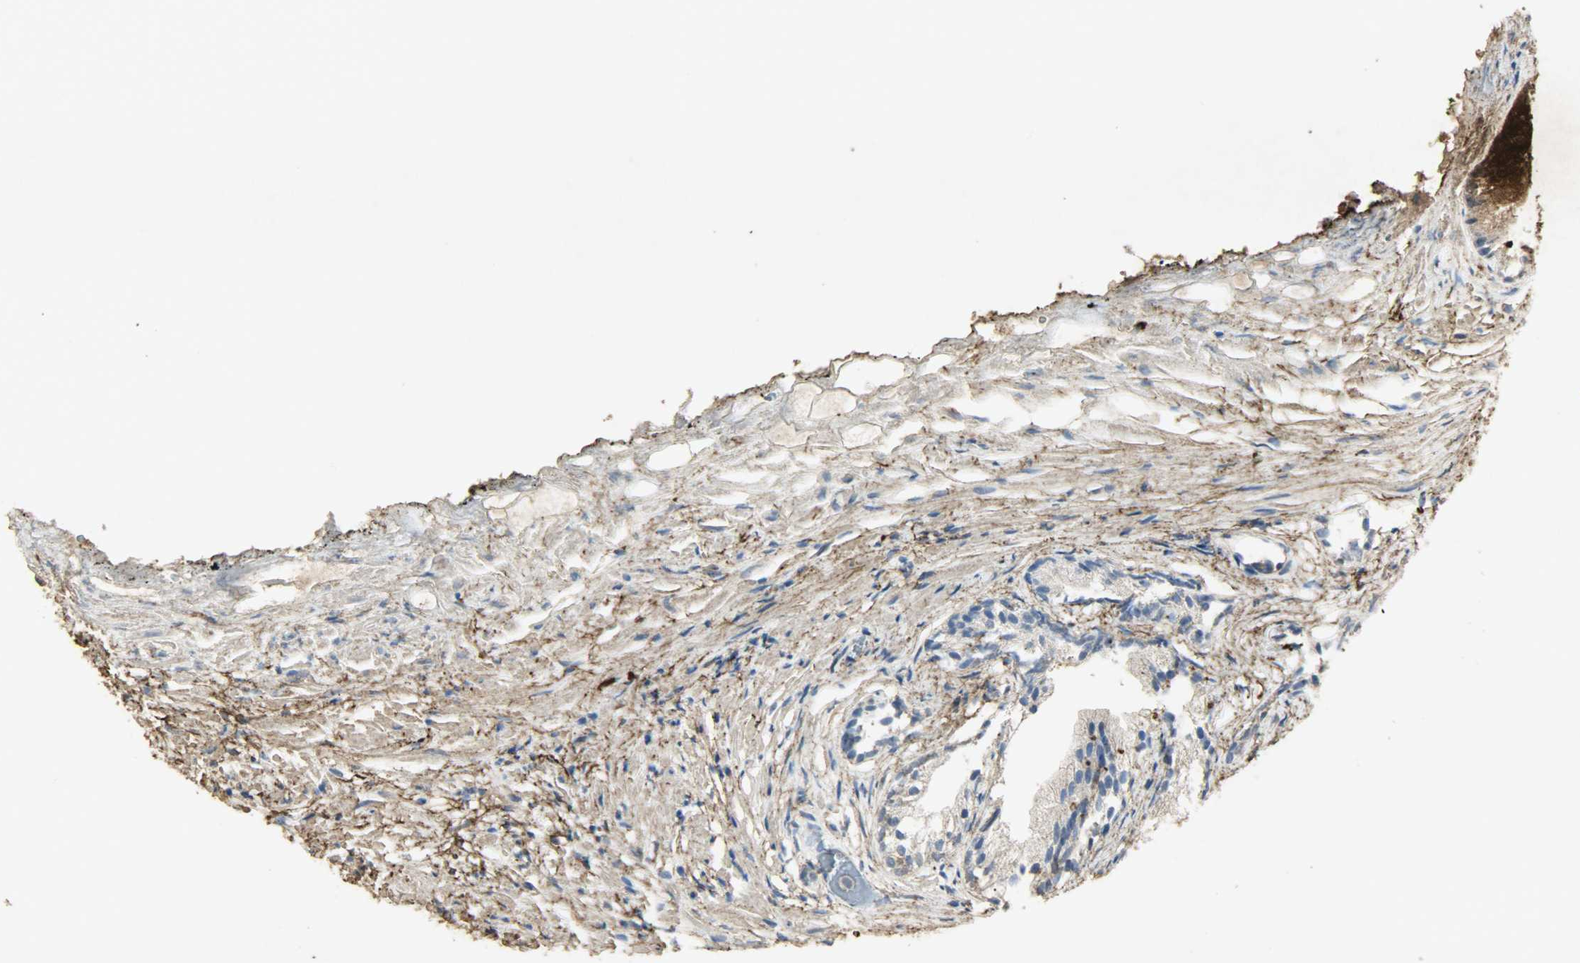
{"staining": {"intensity": "moderate", "quantity": "<25%", "location": "cytoplasmic/membranous"}, "tissue": "prostate", "cell_type": "Glandular cells", "image_type": "normal", "snomed": [{"axis": "morphology", "description": "Normal tissue, NOS"}, {"axis": "topography", "description": "Prostate"}], "caption": "The histopathology image displays a brown stain indicating the presence of a protein in the cytoplasmic/membranous of glandular cells in prostate.", "gene": "ASB9", "patient": {"sex": "male", "age": 76}}